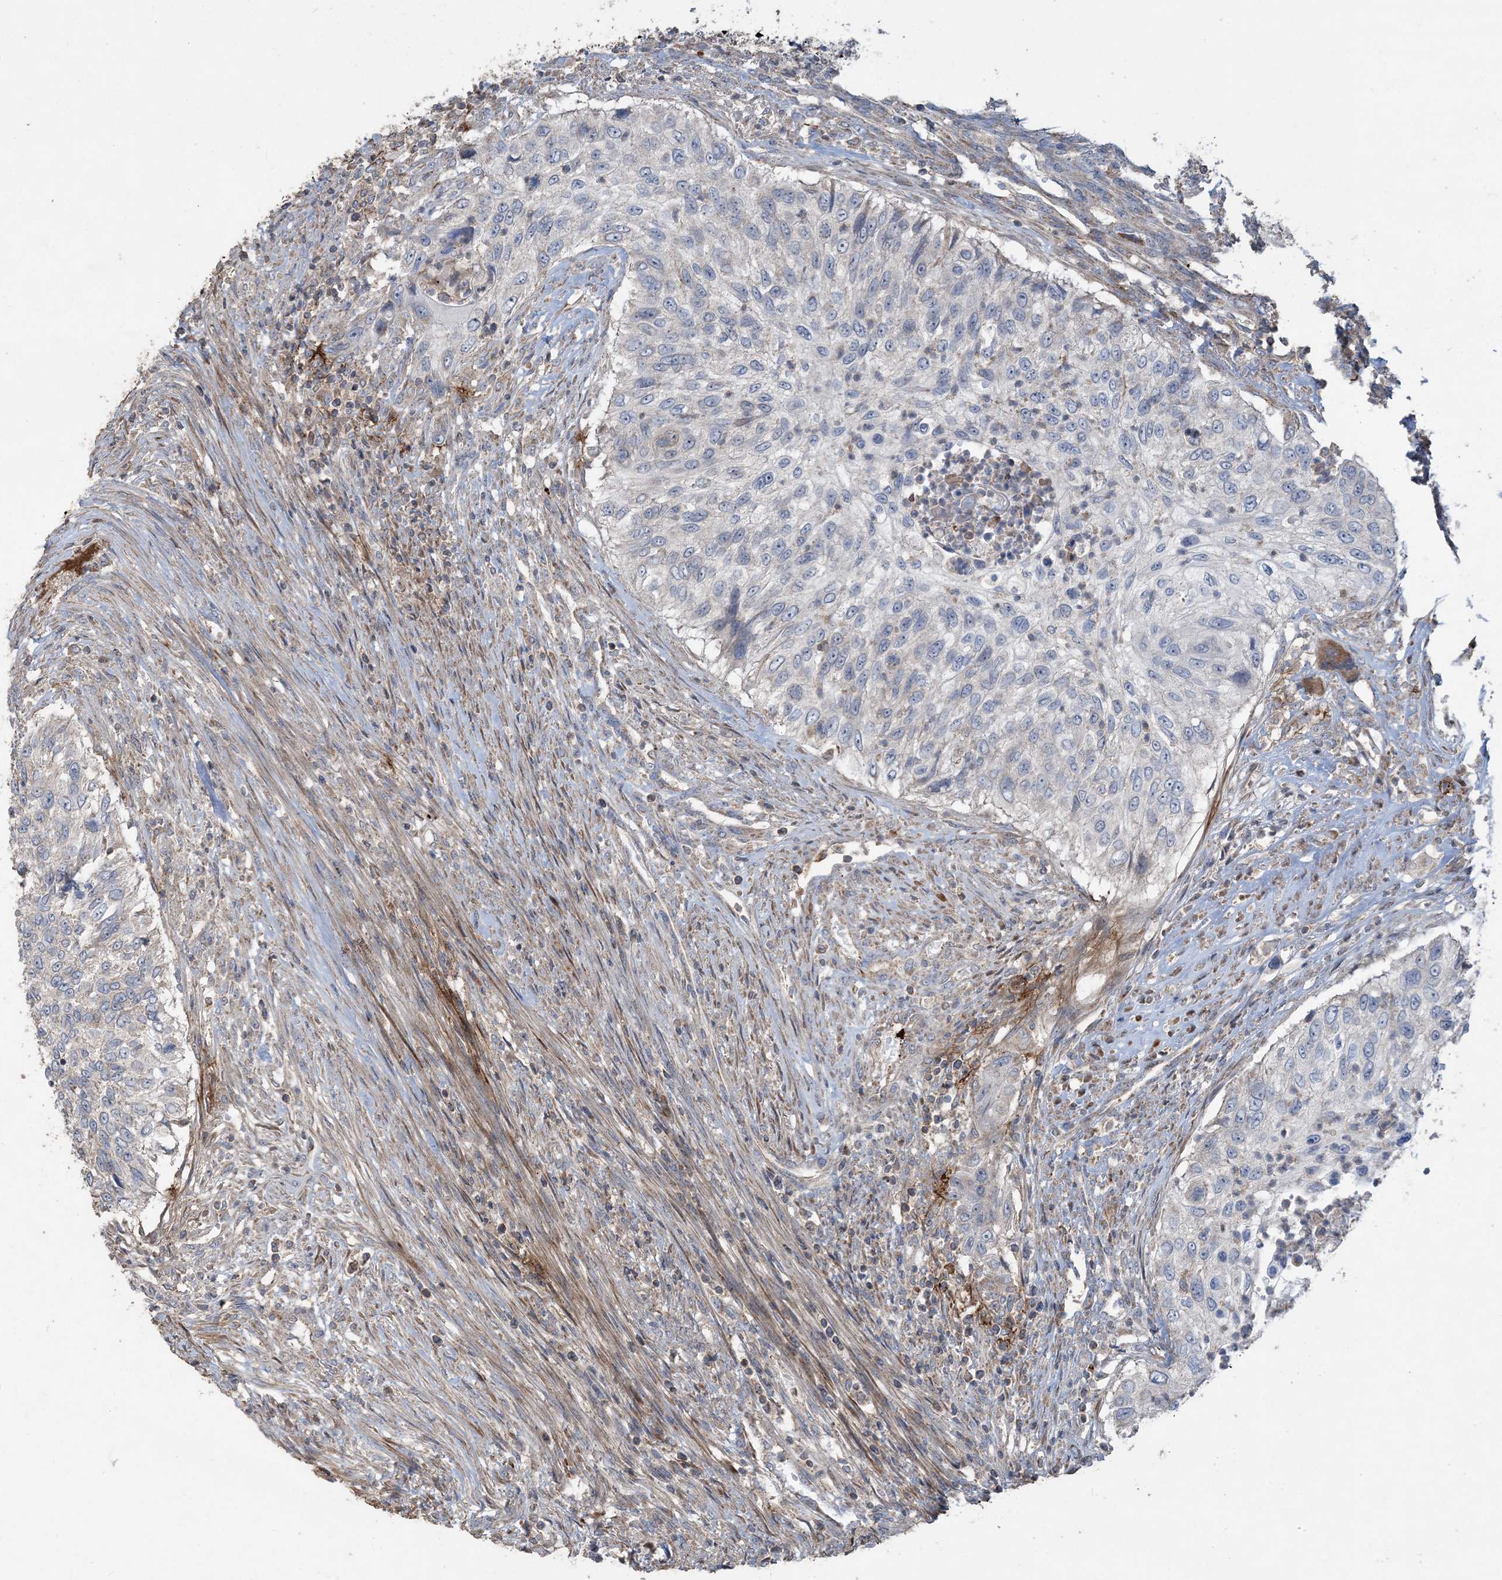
{"staining": {"intensity": "negative", "quantity": "none", "location": "none"}, "tissue": "urothelial cancer", "cell_type": "Tumor cells", "image_type": "cancer", "snomed": [{"axis": "morphology", "description": "Urothelial carcinoma, High grade"}, {"axis": "topography", "description": "Urinary bladder"}], "caption": "Immunohistochemistry of human urothelial carcinoma (high-grade) demonstrates no staining in tumor cells. (Brightfield microscopy of DAB (3,3'-diaminobenzidine) immunohistochemistry (IHC) at high magnification).", "gene": "ECHDC1", "patient": {"sex": "female", "age": 60}}